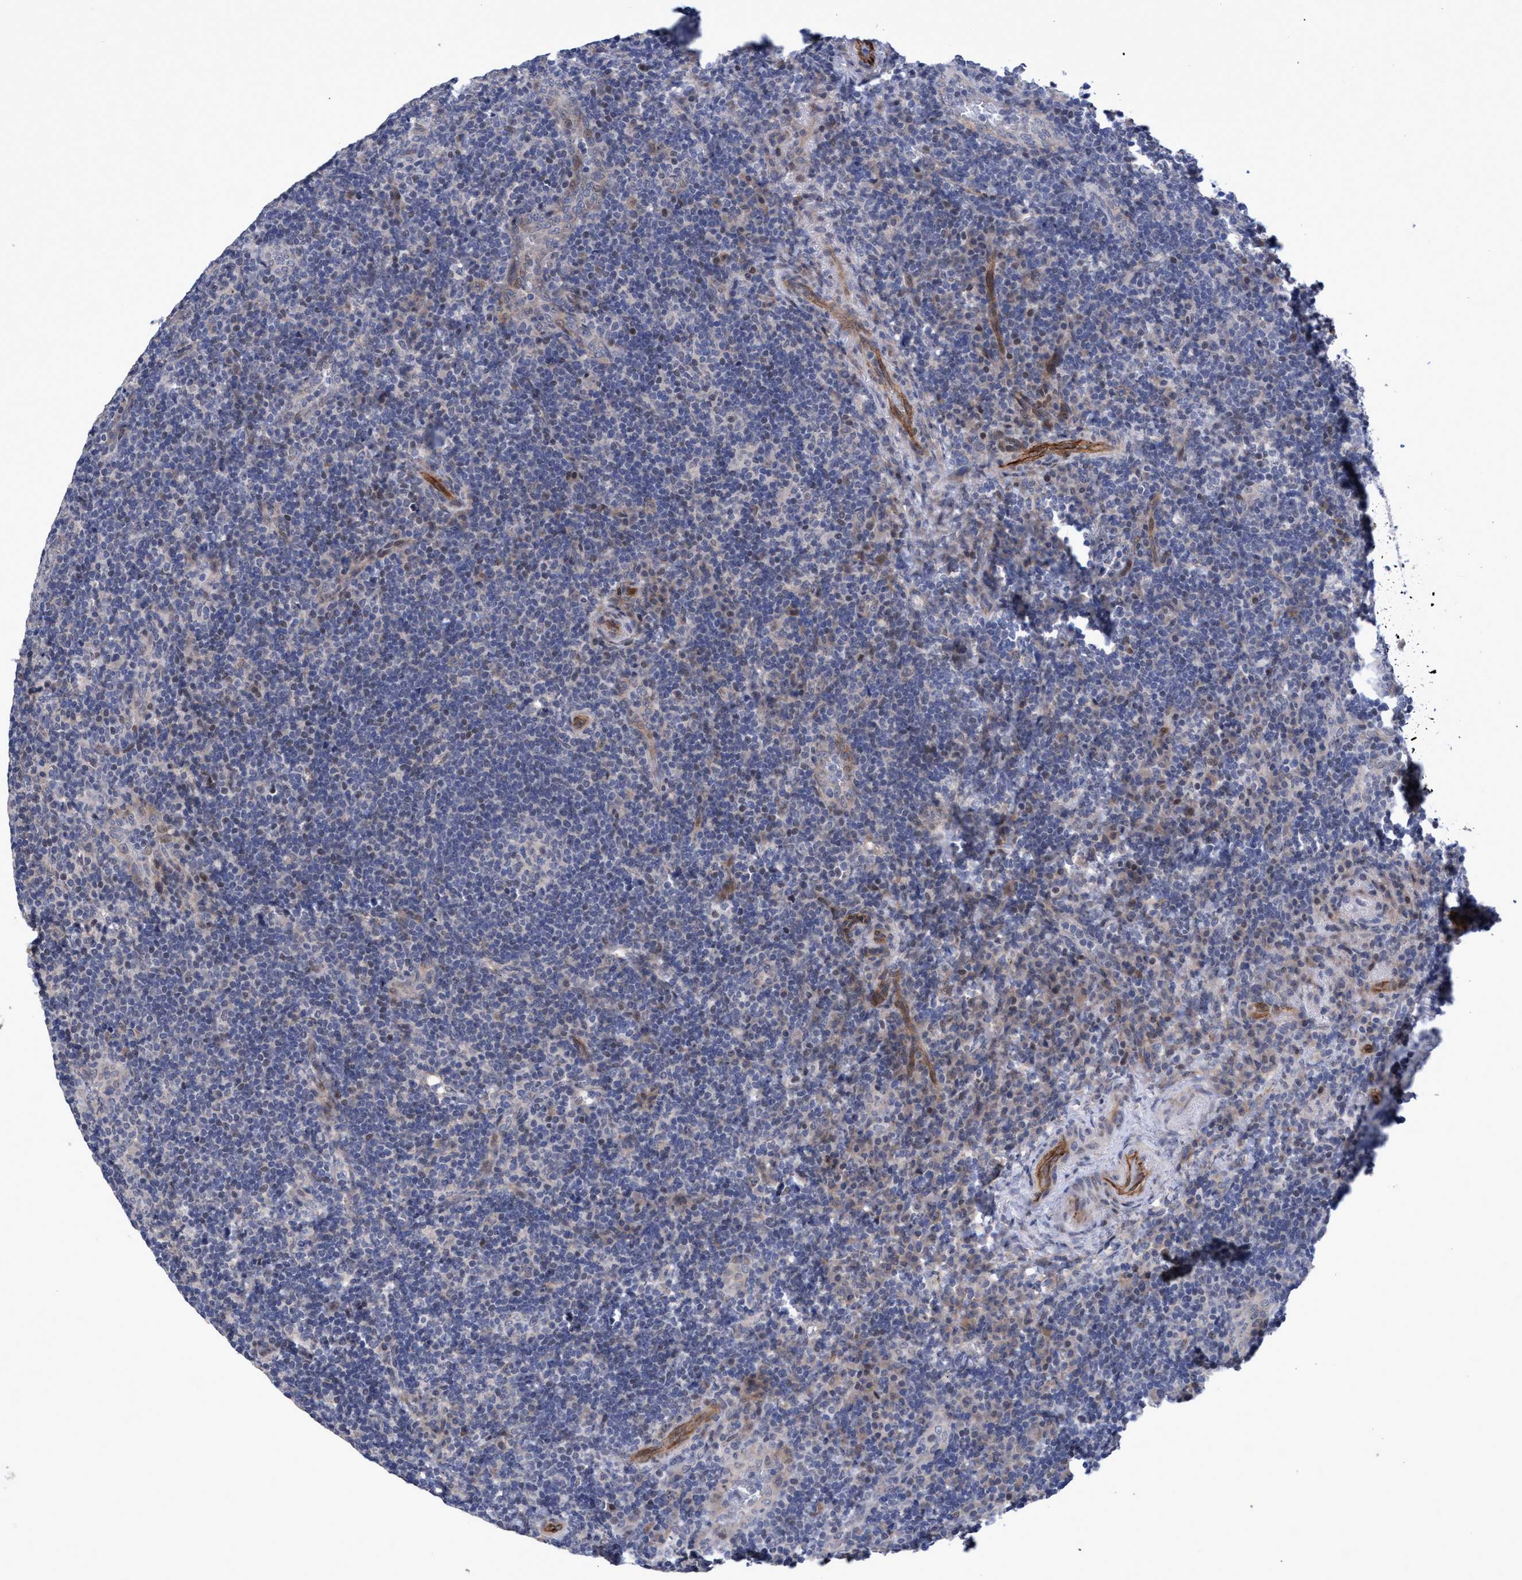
{"staining": {"intensity": "weak", "quantity": "<25%", "location": "nuclear"}, "tissue": "lymphoma", "cell_type": "Tumor cells", "image_type": "cancer", "snomed": [{"axis": "morphology", "description": "Malignant lymphoma, non-Hodgkin's type, High grade"}, {"axis": "topography", "description": "Tonsil"}], "caption": "High magnification brightfield microscopy of high-grade malignant lymphoma, non-Hodgkin's type stained with DAB (brown) and counterstained with hematoxylin (blue): tumor cells show no significant expression. (Brightfield microscopy of DAB immunohistochemistry (IHC) at high magnification).", "gene": "ZNF750", "patient": {"sex": "female", "age": 36}}